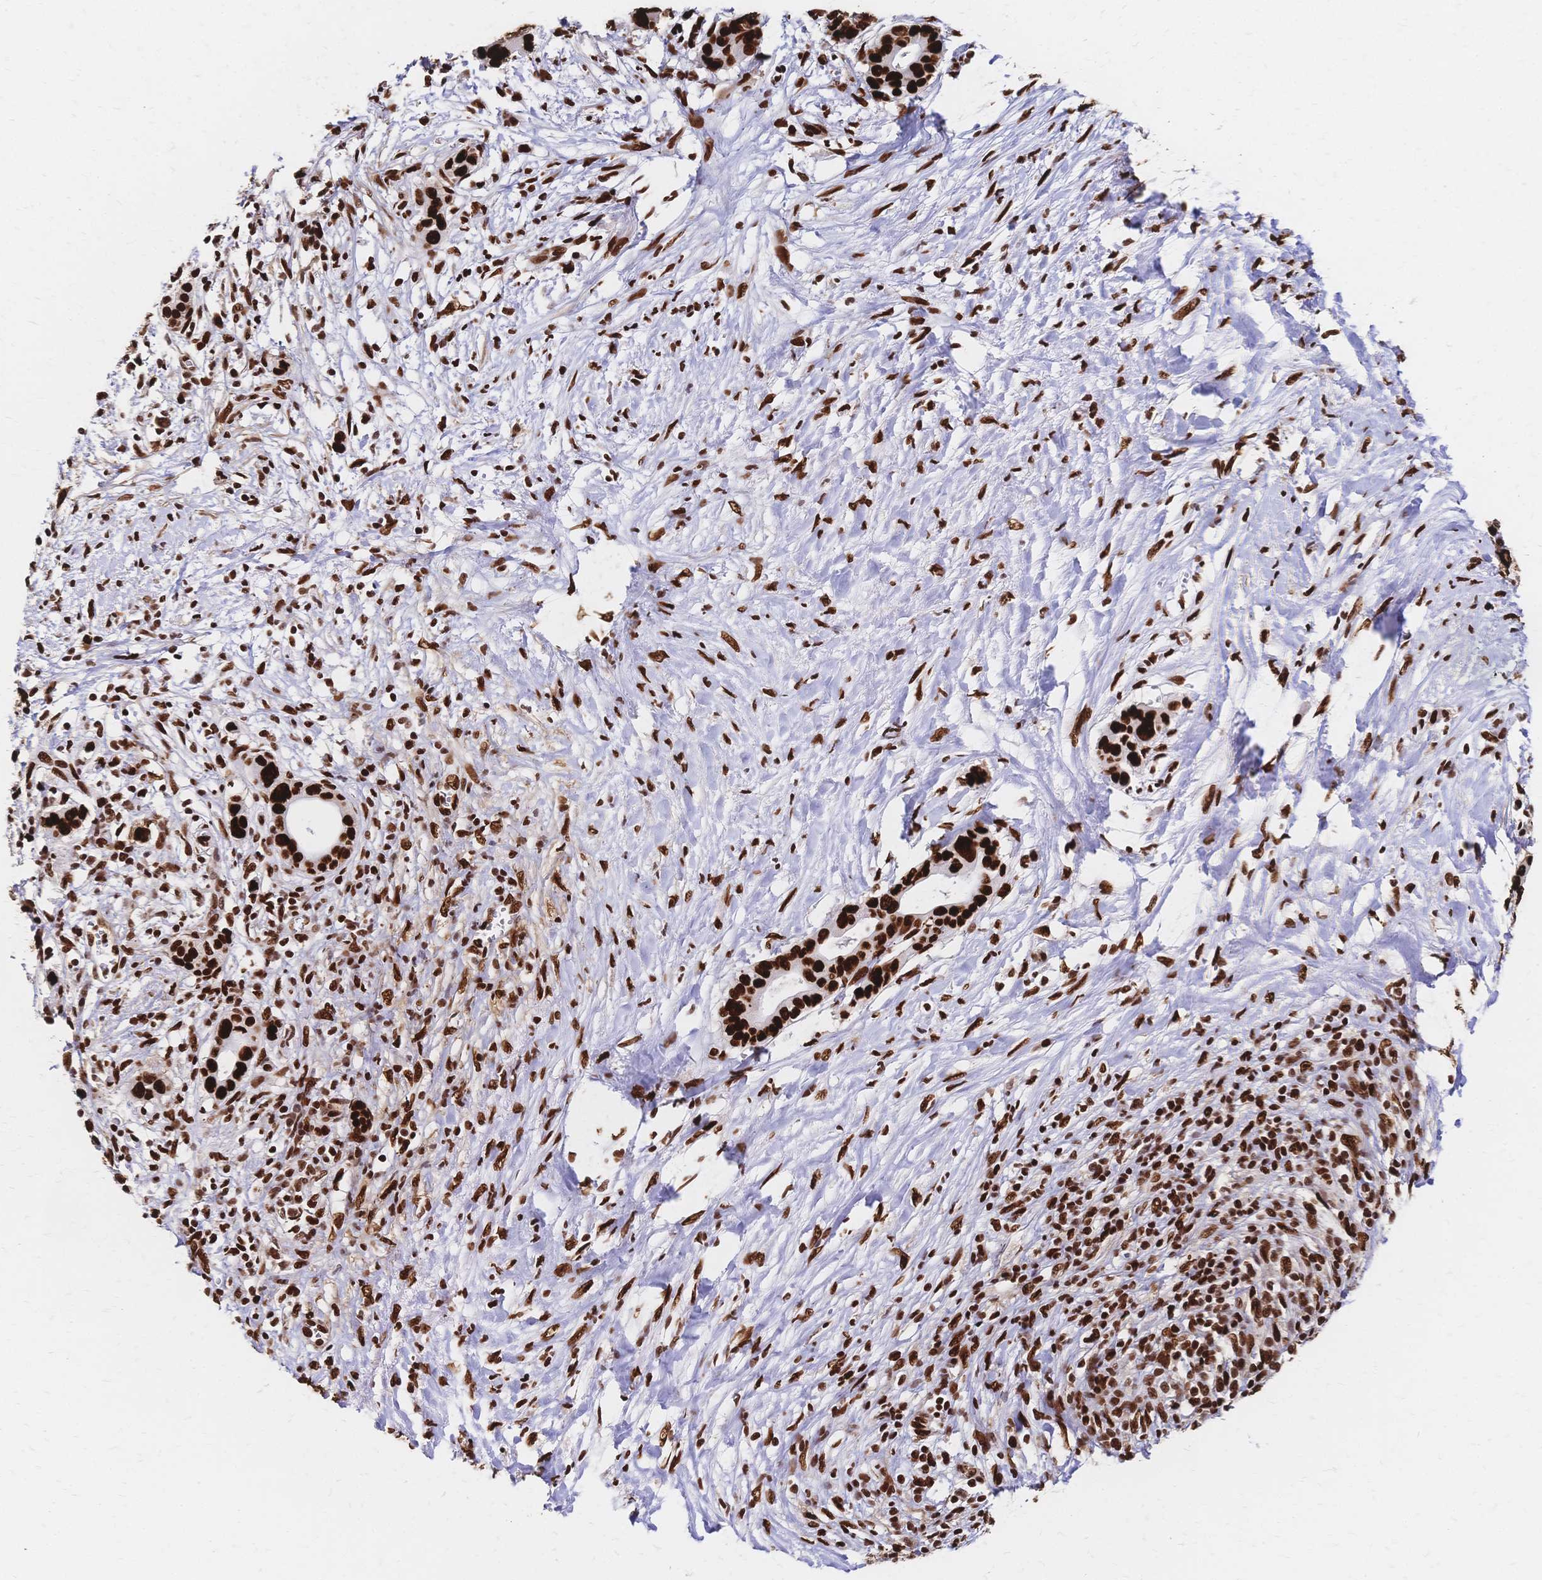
{"staining": {"intensity": "strong", "quantity": ">75%", "location": "nuclear"}, "tissue": "pancreatic cancer", "cell_type": "Tumor cells", "image_type": "cancer", "snomed": [{"axis": "morphology", "description": "Adenocarcinoma, NOS"}, {"axis": "topography", "description": "Pancreas"}], "caption": "Immunohistochemistry staining of adenocarcinoma (pancreatic), which exhibits high levels of strong nuclear staining in about >75% of tumor cells indicating strong nuclear protein positivity. The staining was performed using DAB (3,3'-diaminobenzidine) (brown) for protein detection and nuclei were counterstained in hematoxylin (blue).", "gene": "HDGF", "patient": {"sex": "male", "age": 61}}